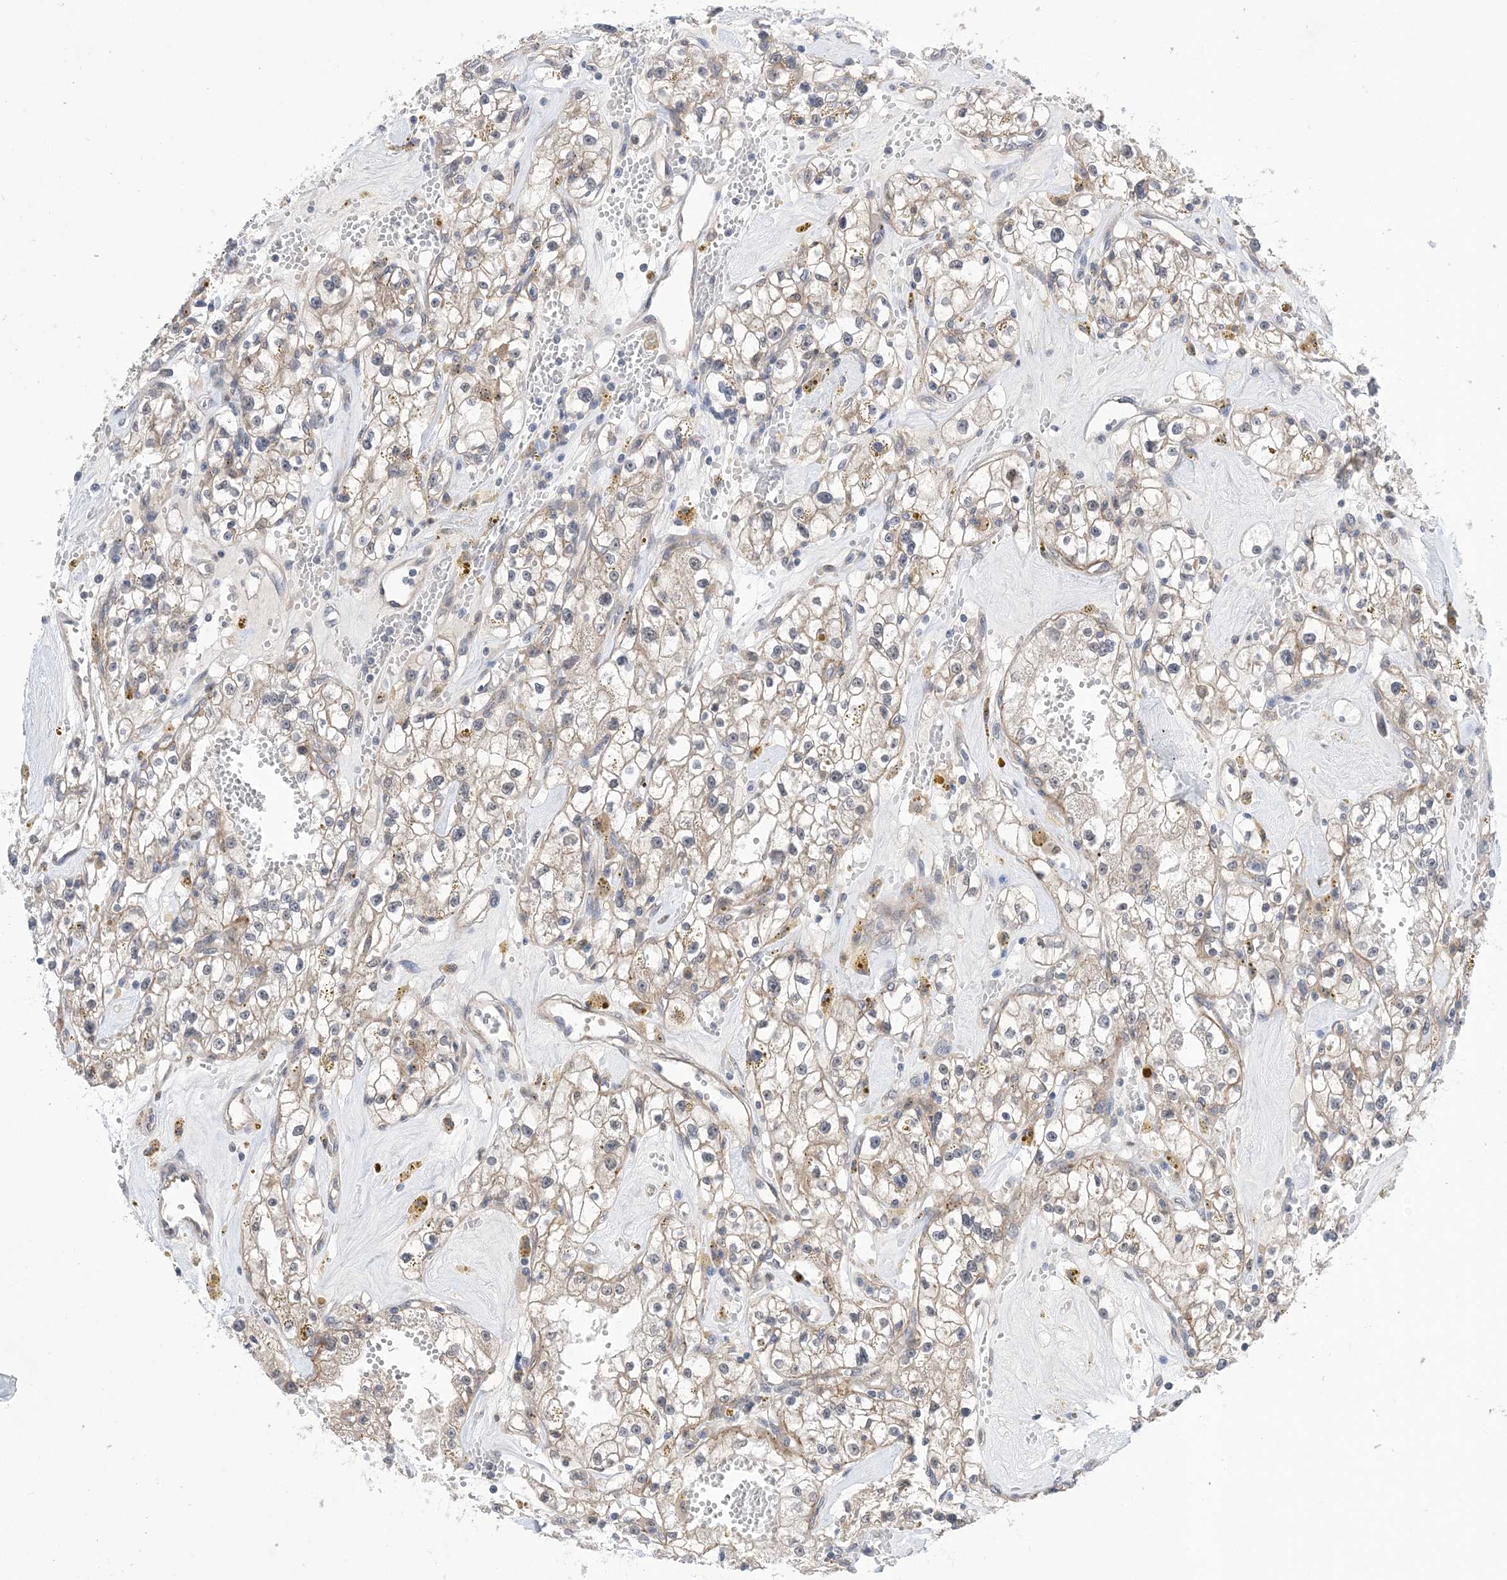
{"staining": {"intensity": "weak", "quantity": ">75%", "location": "cytoplasmic/membranous"}, "tissue": "renal cancer", "cell_type": "Tumor cells", "image_type": "cancer", "snomed": [{"axis": "morphology", "description": "Adenocarcinoma, NOS"}, {"axis": "topography", "description": "Kidney"}], "caption": "A histopathology image showing weak cytoplasmic/membranous staining in approximately >75% of tumor cells in renal cancer (adenocarcinoma), as visualized by brown immunohistochemical staining.", "gene": "EHBP1", "patient": {"sex": "male", "age": 56}}